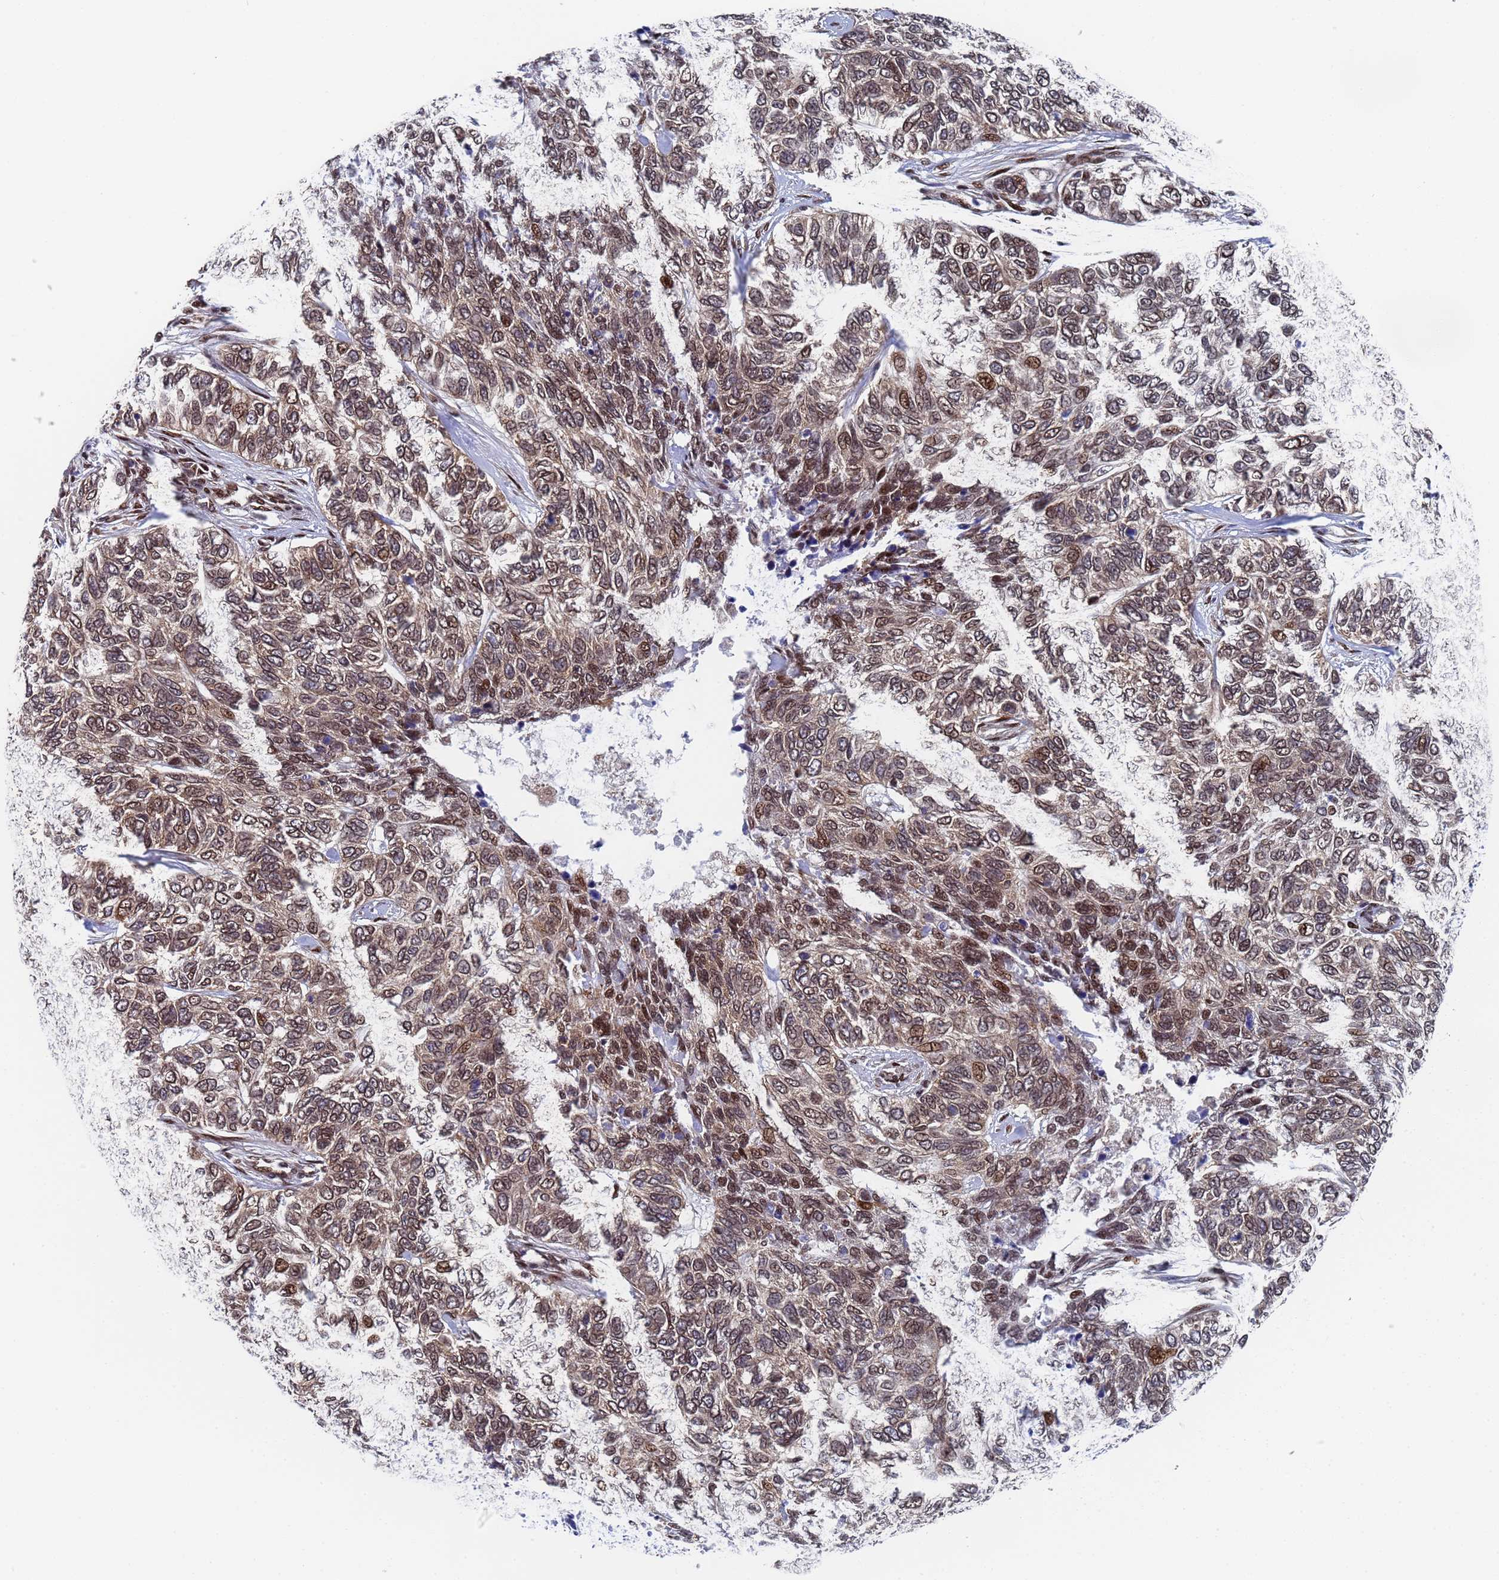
{"staining": {"intensity": "moderate", "quantity": ">75%", "location": "nuclear"}, "tissue": "skin cancer", "cell_type": "Tumor cells", "image_type": "cancer", "snomed": [{"axis": "morphology", "description": "Basal cell carcinoma"}, {"axis": "topography", "description": "Skin"}], "caption": "This is a histology image of IHC staining of skin cancer (basal cell carcinoma), which shows moderate positivity in the nuclear of tumor cells.", "gene": "AP5Z1", "patient": {"sex": "female", "age": 65}}